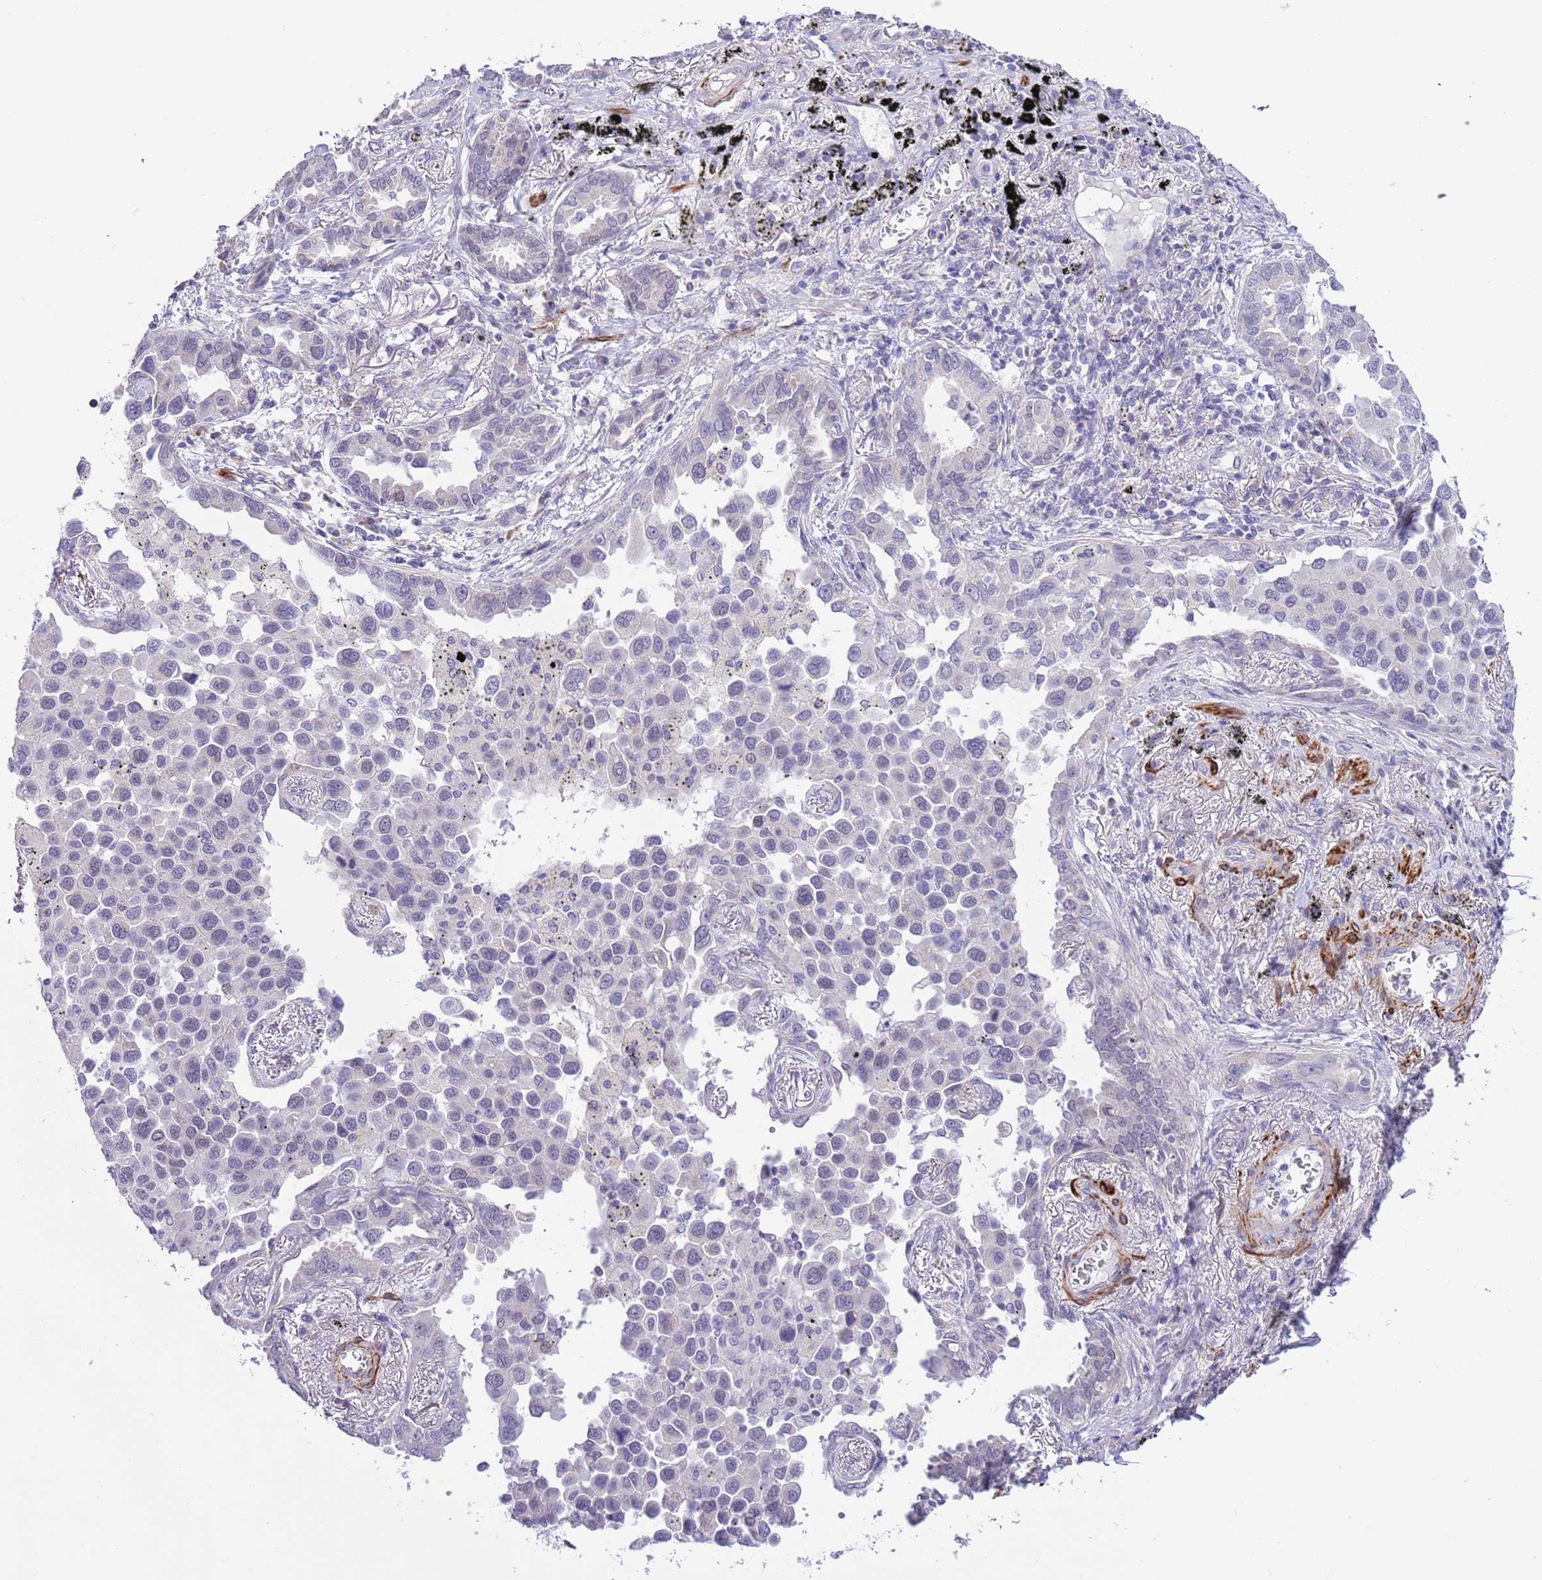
{"staining": {"intensity": "negative", "quantity": "none", "location": "none"}, "tissue": "lung cancer", "cell_type": "Tumor cells", "image_type": "cancer", "snomed": [{"axis": "morphology", "description": "Adenocarcinoma, NOS"}, {"axis": "topography", "description": "Lung"}], "caption": "A high-resolution histopathology image shows immunohistochemistry (IHC) staining of lung adenocarcinoma, which reveals no significant positivity in tumor cells.", "gene": "NET1", "patient": {"sex": "male", "age": 67}}